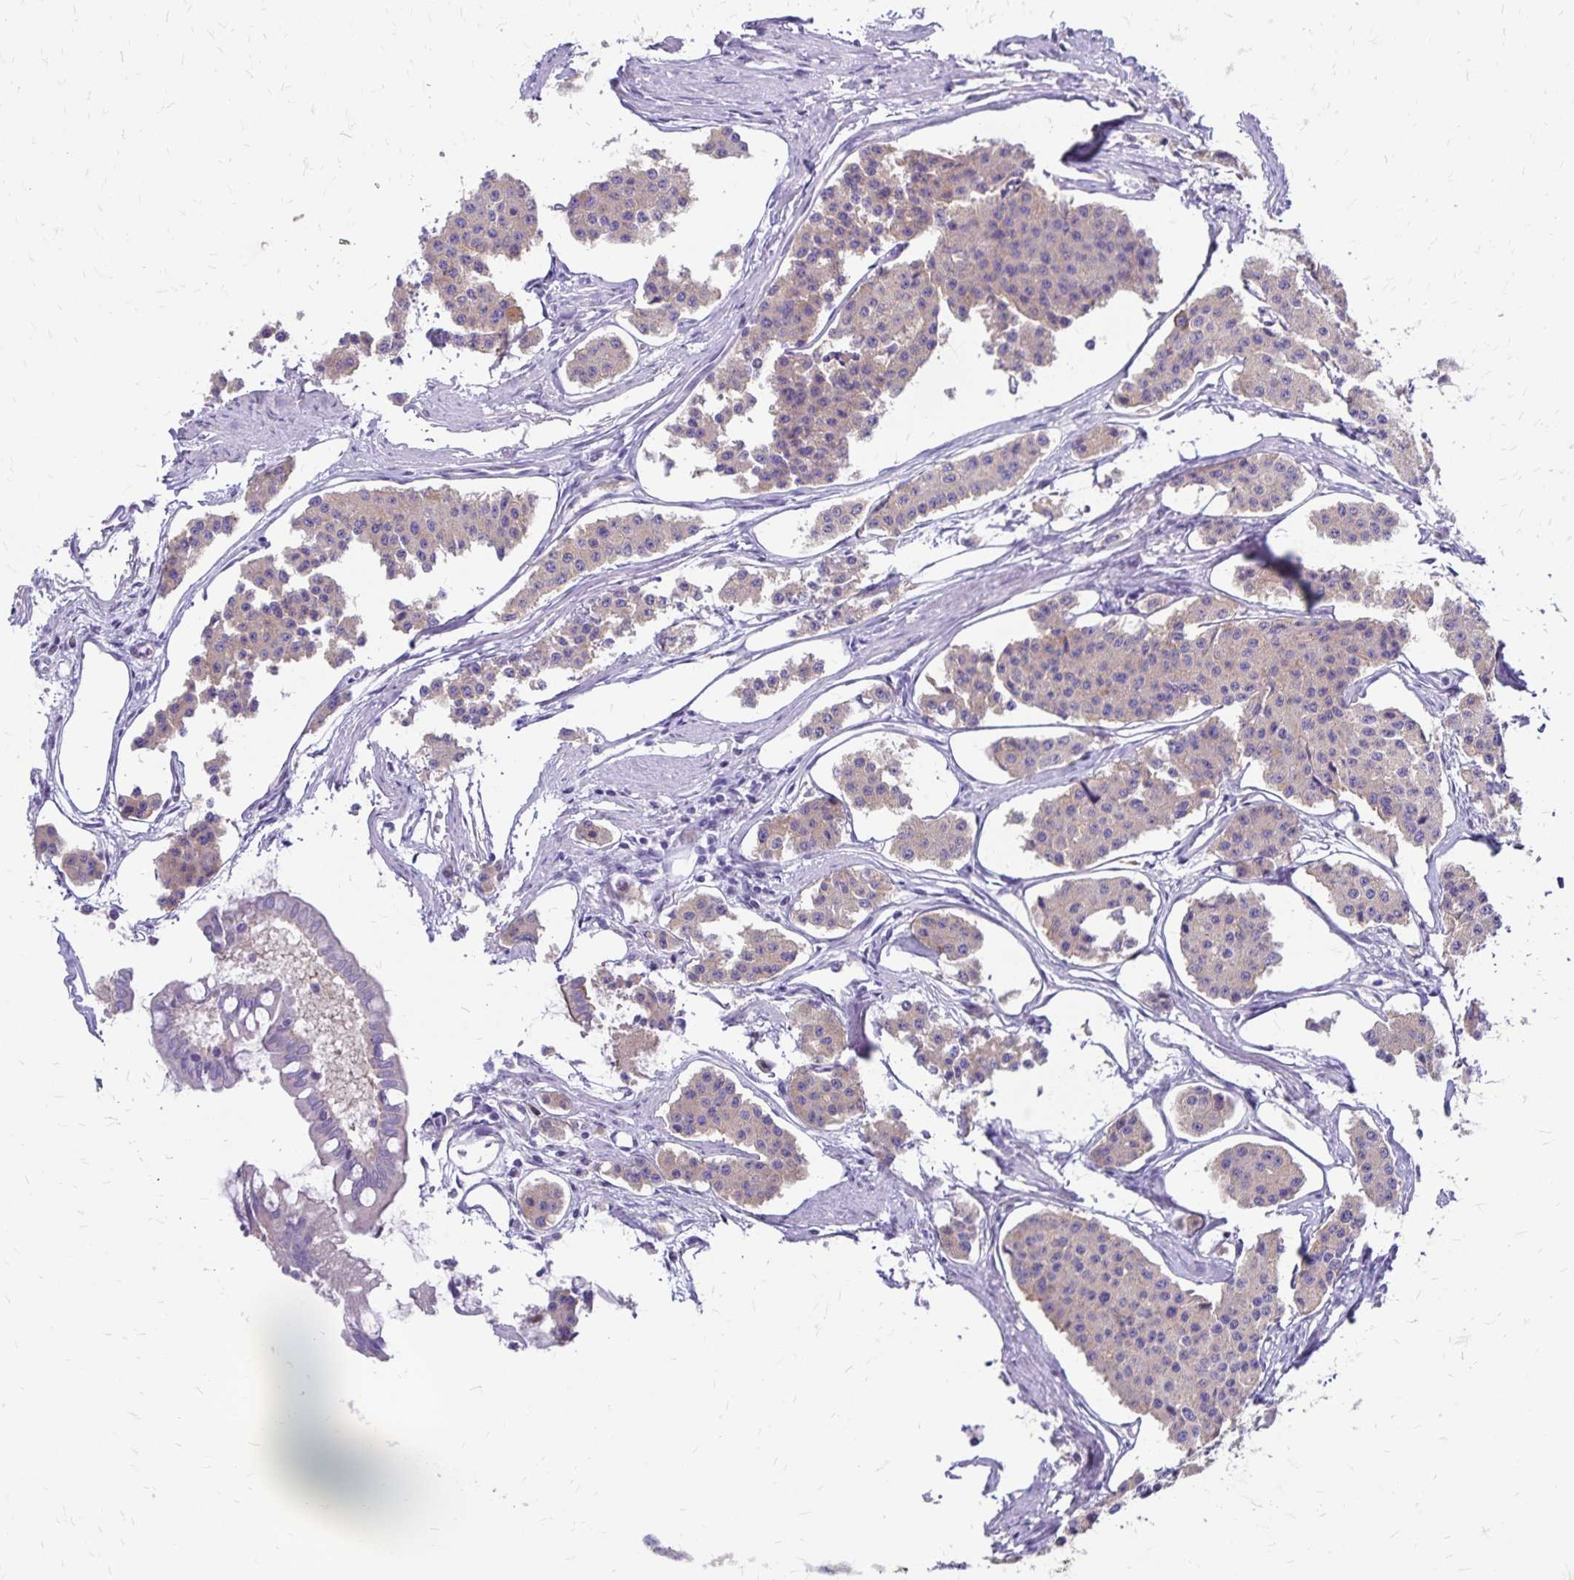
{"staining": {"intensity": "weak", "quantity": ">75%", "location": "cytoplasmic/membranous"}, "tissue": "carcinoid", "cell_type": "Tumor cells", "image_type": "cancer", "snomed": [{"axis": "morphology", "description": "Carcinoid, malignant, NOS"}, {"axis": "topography", "description": "Small intestine"}], "caption": "The histopathology image displays immunohistochemical staining of carcinoid (malignant). There is weak cytoplasmic/membranous positivity is identified in approximately >75% of tumor cells. The staining was performed using DAB (3,3'-diaminobenzidine), with brown indicating positive protein expression. Nuclei are stained blue with hematoxylin.", "gene": "TNS3", "patient": {"sex": "female", "age": 65}}